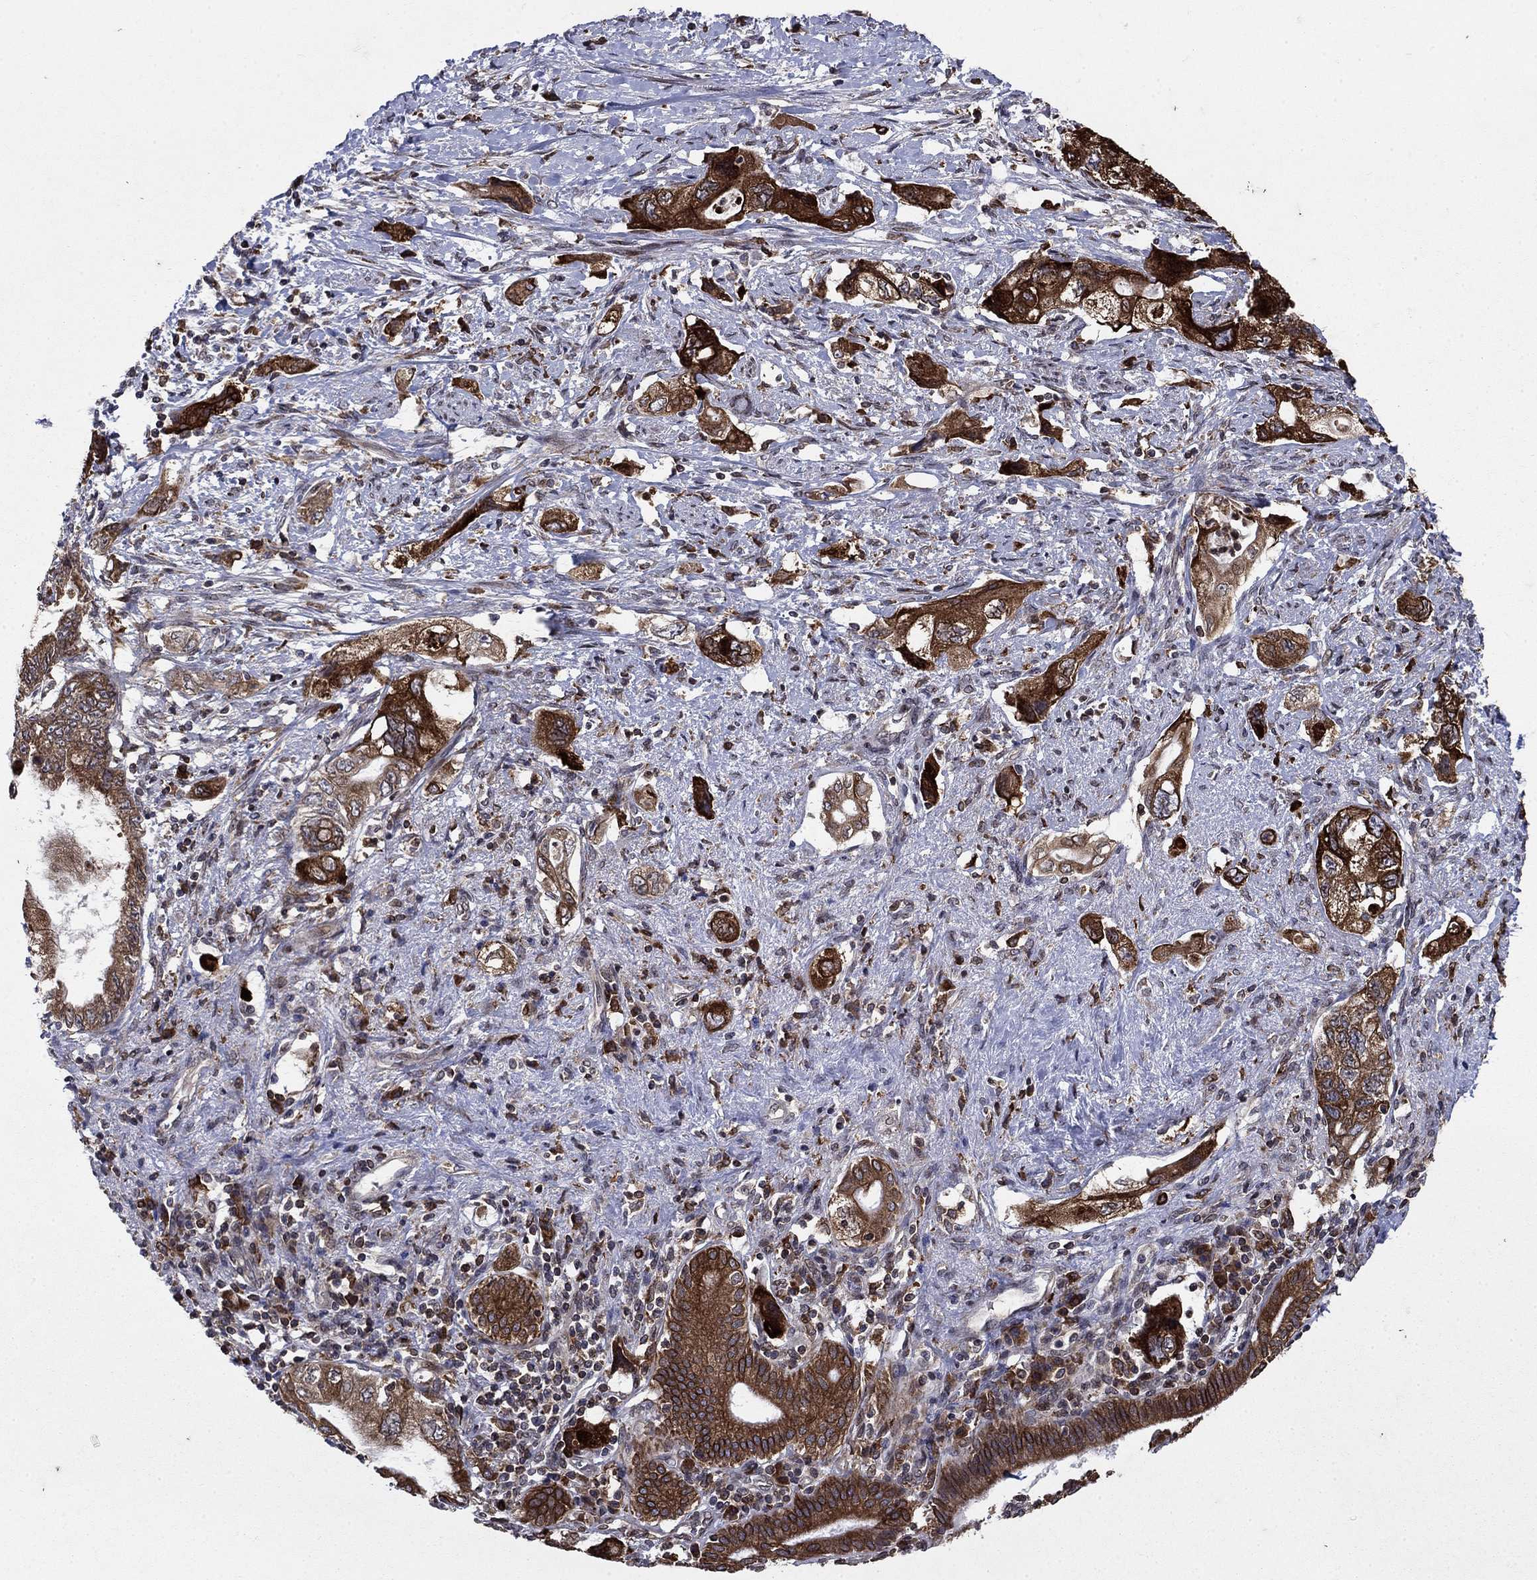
{"staining": {"intensity": "strong", "quantity": ">75%", "location": "cytoplasmic/membranous"}, "tissue": "pancreatic cancer", "cell_type": "Tumor cells", "image_type": "cancer", "snomed": [{"axis": "morphology", "description": "Adenocarcinoma, NOS"}, {"axis": "topography", "description": "Pancreas"}], "caption": "Strong cytoplasmic/membranous protein expression is identified in about >75% of tumor cells in pancreatic adenocarcinoma. (IHC, brightfield microscopy, high magnification).", "gene": "DHRS7", "patient": {"sex": "female", "age": 73}}